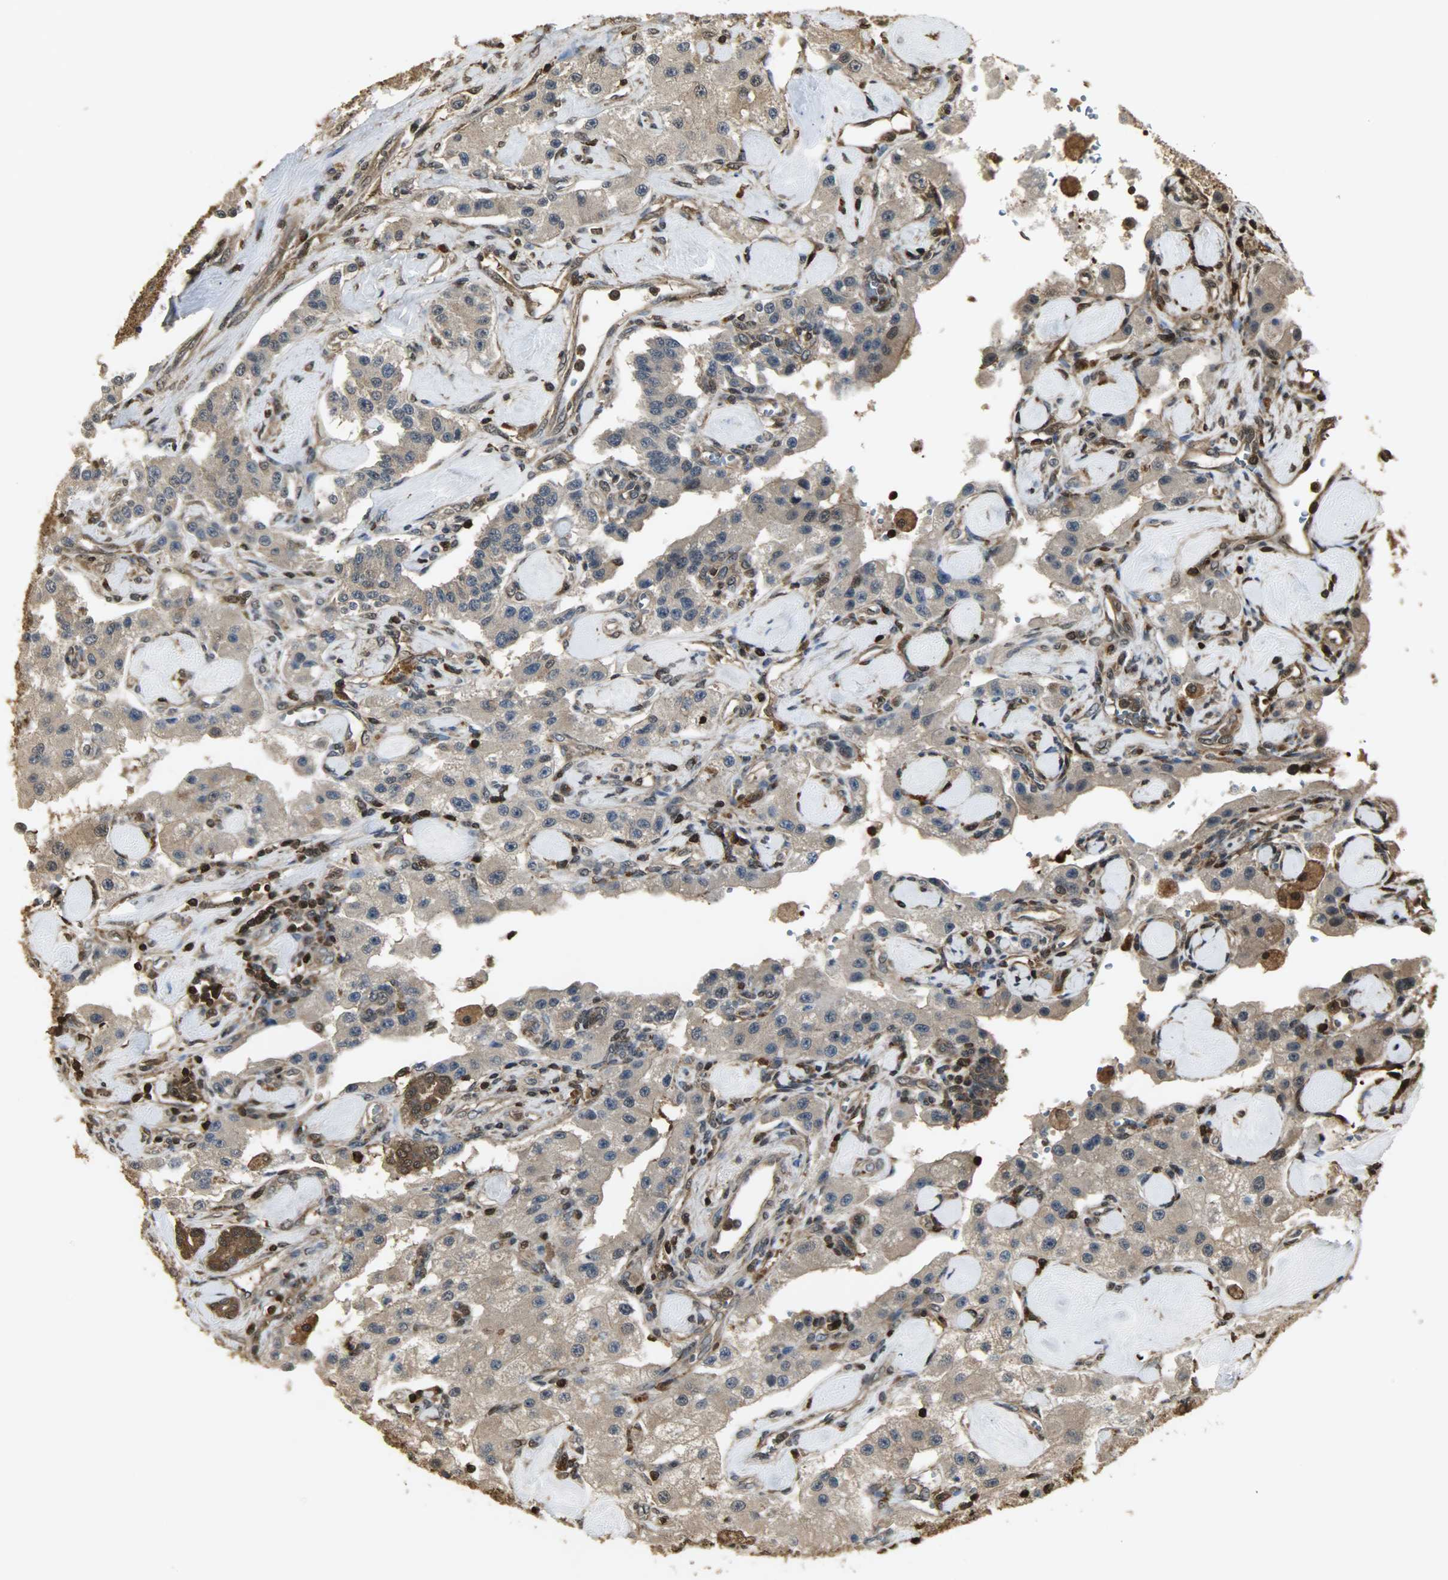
{"staining": {"intensity": "moderate", "quantity": ">75%", "location": "cytoplasmic/membranous,nuclear"}, "tissue": "carcinoid", "cell_type": "Tumor cells", "image_type": "cancer", "snomed": [{"axis": "morphology", "description": "Carcinoid, malignant, NOS"}, {"axis": "topography", "description": "Pancreas"}], "caption": "Immunohistochemical staining of carcinoid shows moderate cytoplasmic/membranous and nuclear protein positivity in about >75% of tumor cells.", "gene": "YWHAZ", "patient": {"sex": "male", "age": 41}}